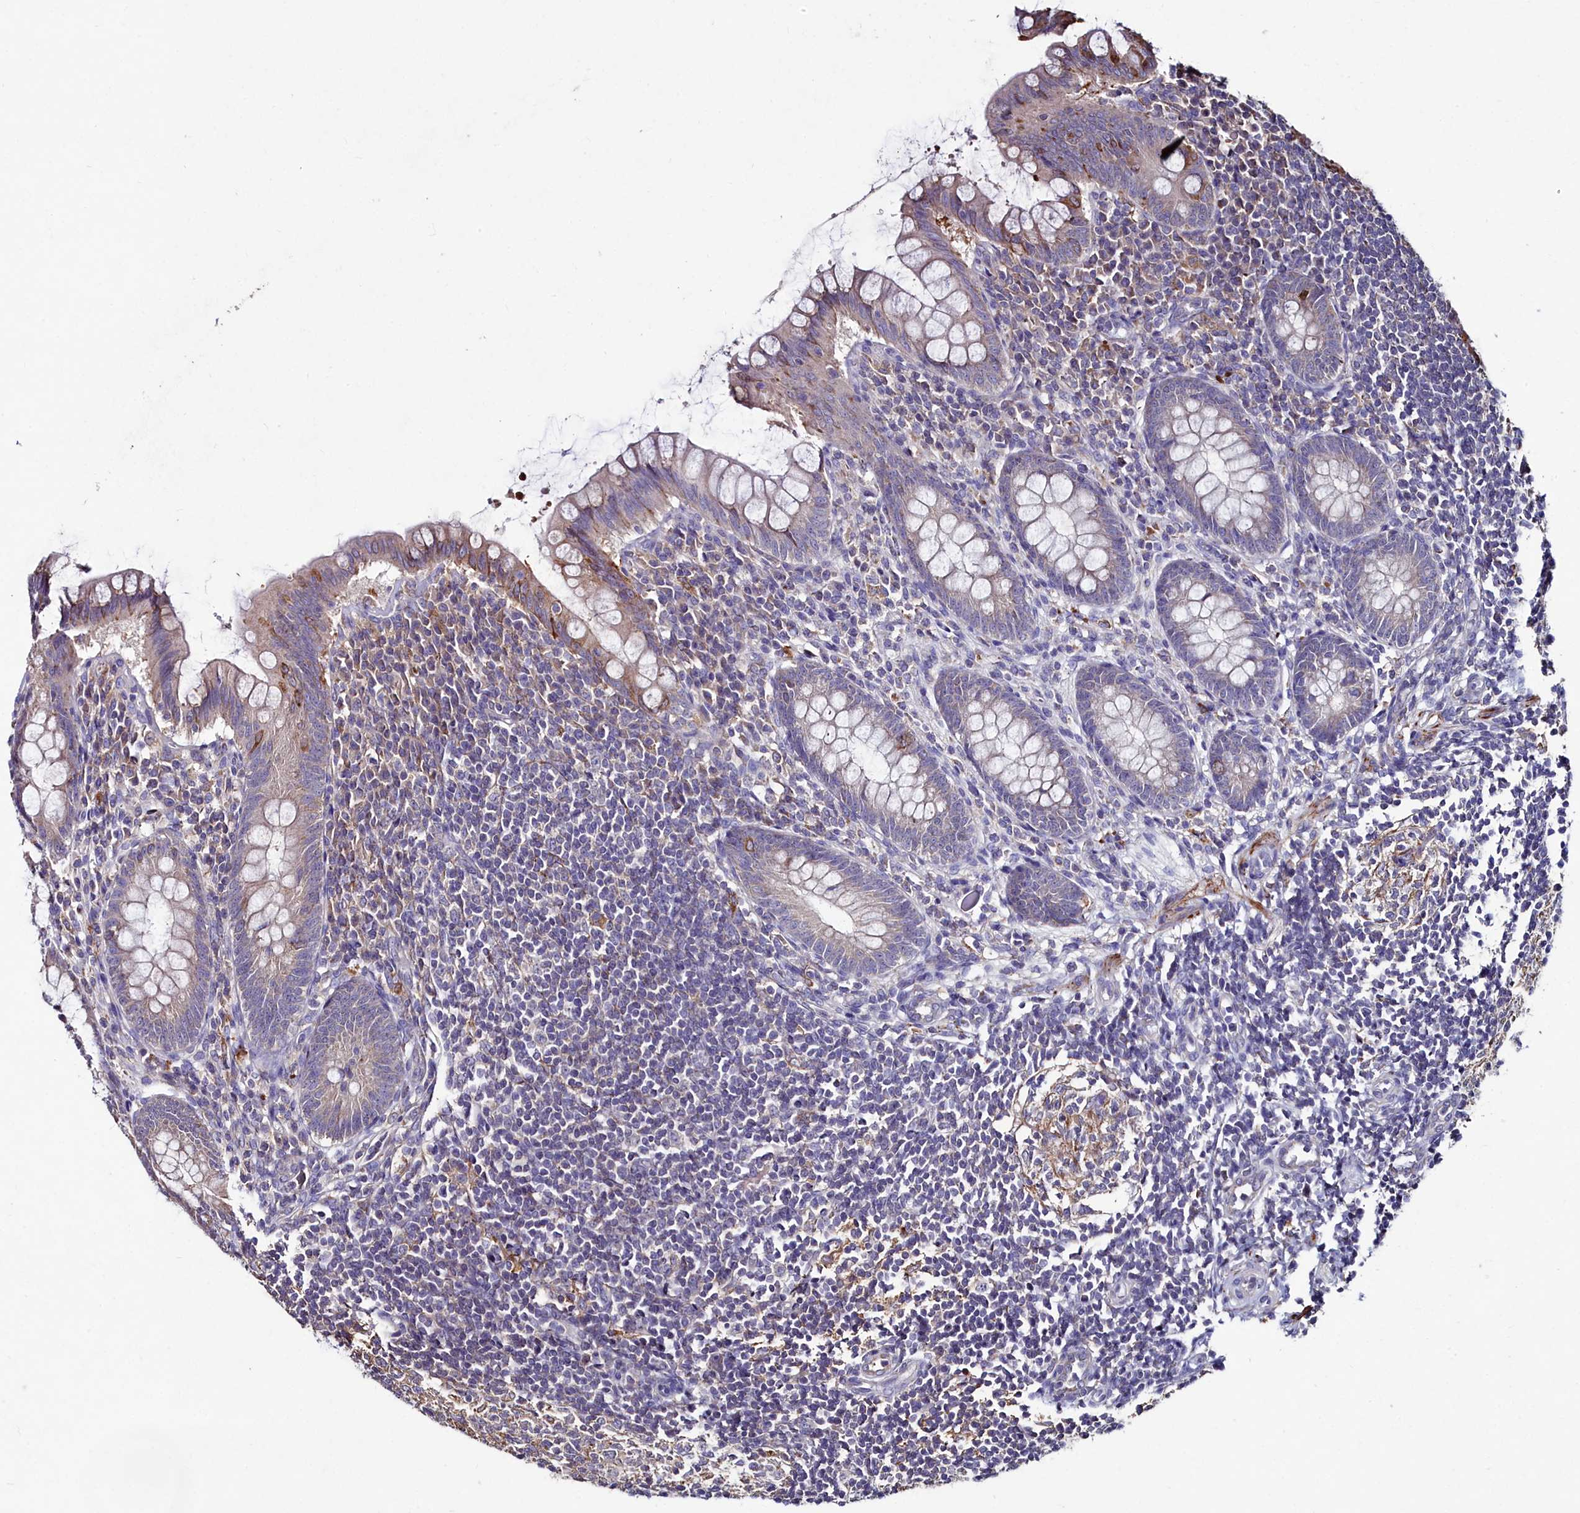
{"staining": {"intensity": "moderate", "quantity": "<25%", "location": "cytoplasmic/membranous"}, "tissue": "appendix", "cell_type": "Glandular cells", "image_type": "normal", "snomed": [{"axis": "morphology", "description": "Normal tissue, NOS"}, {"axis": "topography", "description": "Appendix"}], "caption": "A brown stain highlights moderate cytoplasmic/membranous staining of a protein in glandular cells of benign appendix.", "gene": "AMBRA1", "patient": {"sex": "female", "age": 33}}